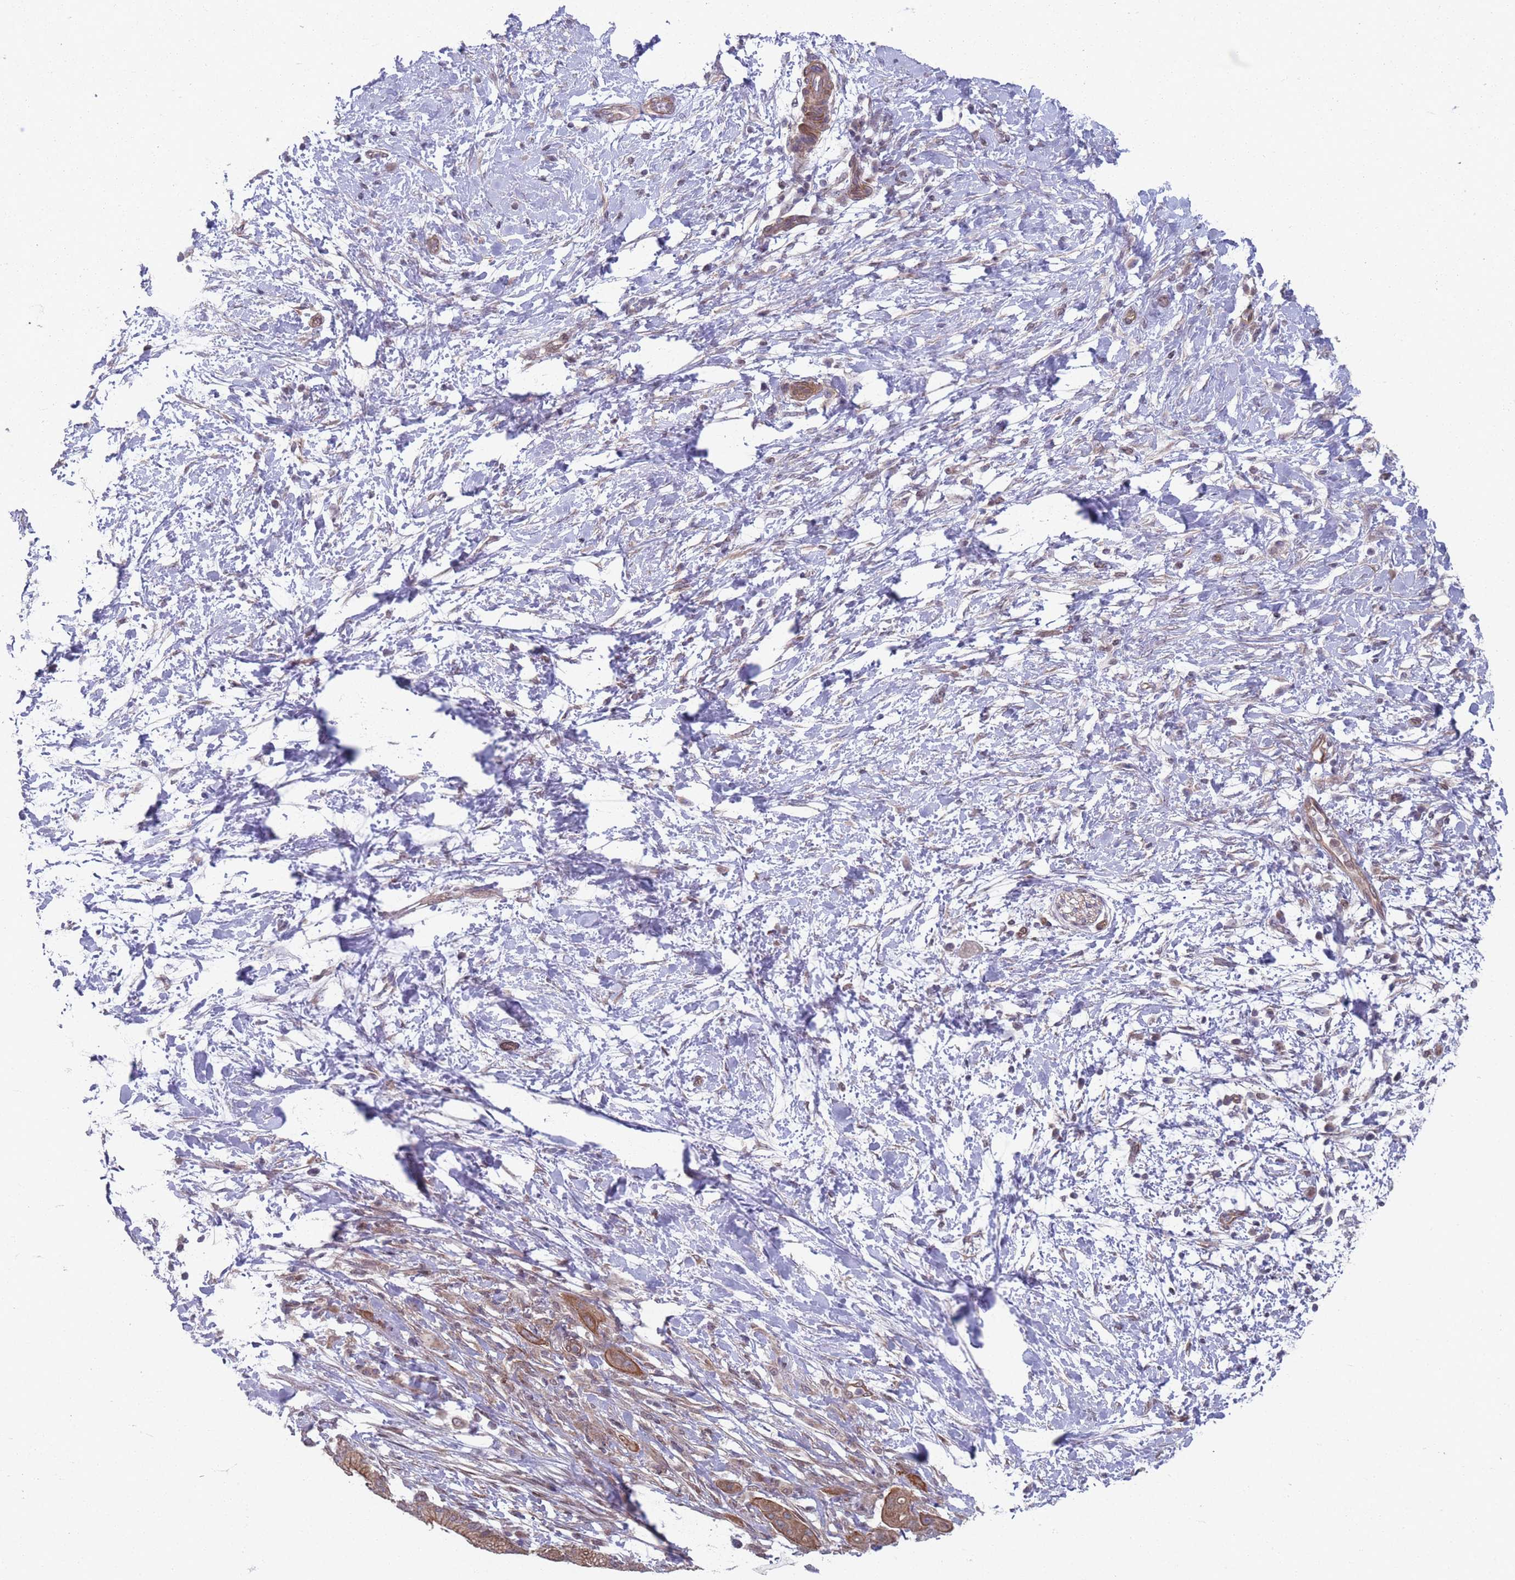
{"staining": {"intensity": "moderate", "quantity": ">75%", "location": "cytoplasmic/membranous"}, "tissue": "pancreatic cancer", "cell_type": "Tumor cells", "image_type": "cancer", "snomed": [{"axis": "morphology", "description": "Adenocarcinoma, NOS"}, {"axis": "topography", "description": "Pancreas"}], "caption": "Immunohistochemistry (DAB) staining of adenocarcinoma (pancreatic) displays moderate cytoplasmic/membranous protein staining in approximately >75% of tumor cells.", "gene": "VRK2", "patient": {"sex": "male", "age": 68}}